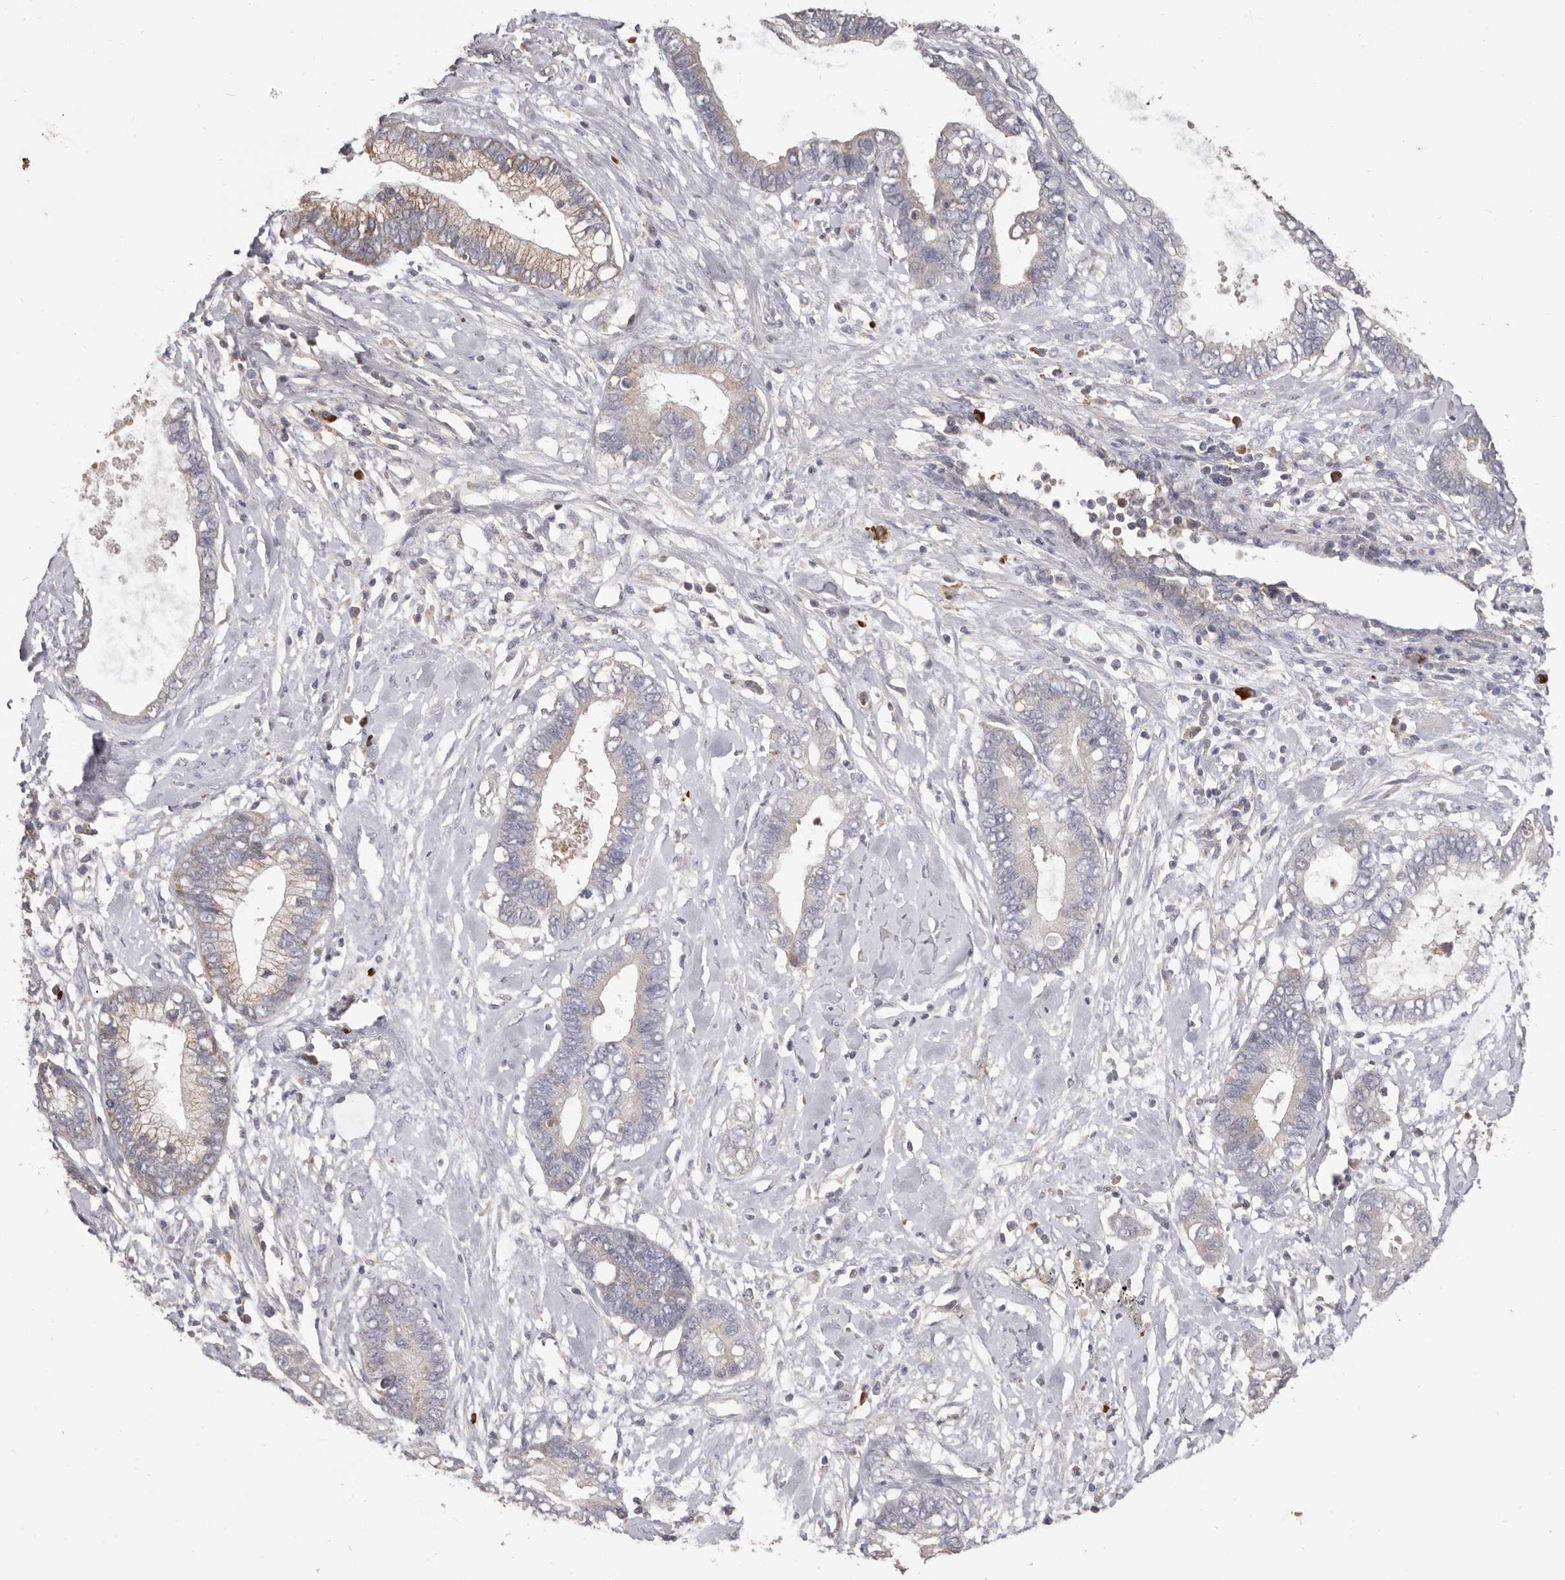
{"staining": {"intensity": "weak", "quantity": "25%-75%", "location": "cytoplasmic/membranous"}, "tissue": "cervical cancer", "cell_type": "Tumor cells", "image_type": "cancer", "snomed": [{"axis": "morphology", "description": "Adenocarcinoma, NOS"}, {"axis": "topography", "description": "Cervix"}], "caption": "This micrograph shows immunohistochemistry staining of cervical cancer (adenocarcinoma), with low weak cytoplasmic/membranous staining in about 25%-75% of tumor cells.", "gene": "HCAR2", "patient": {"sex": "female", "age": 44}}